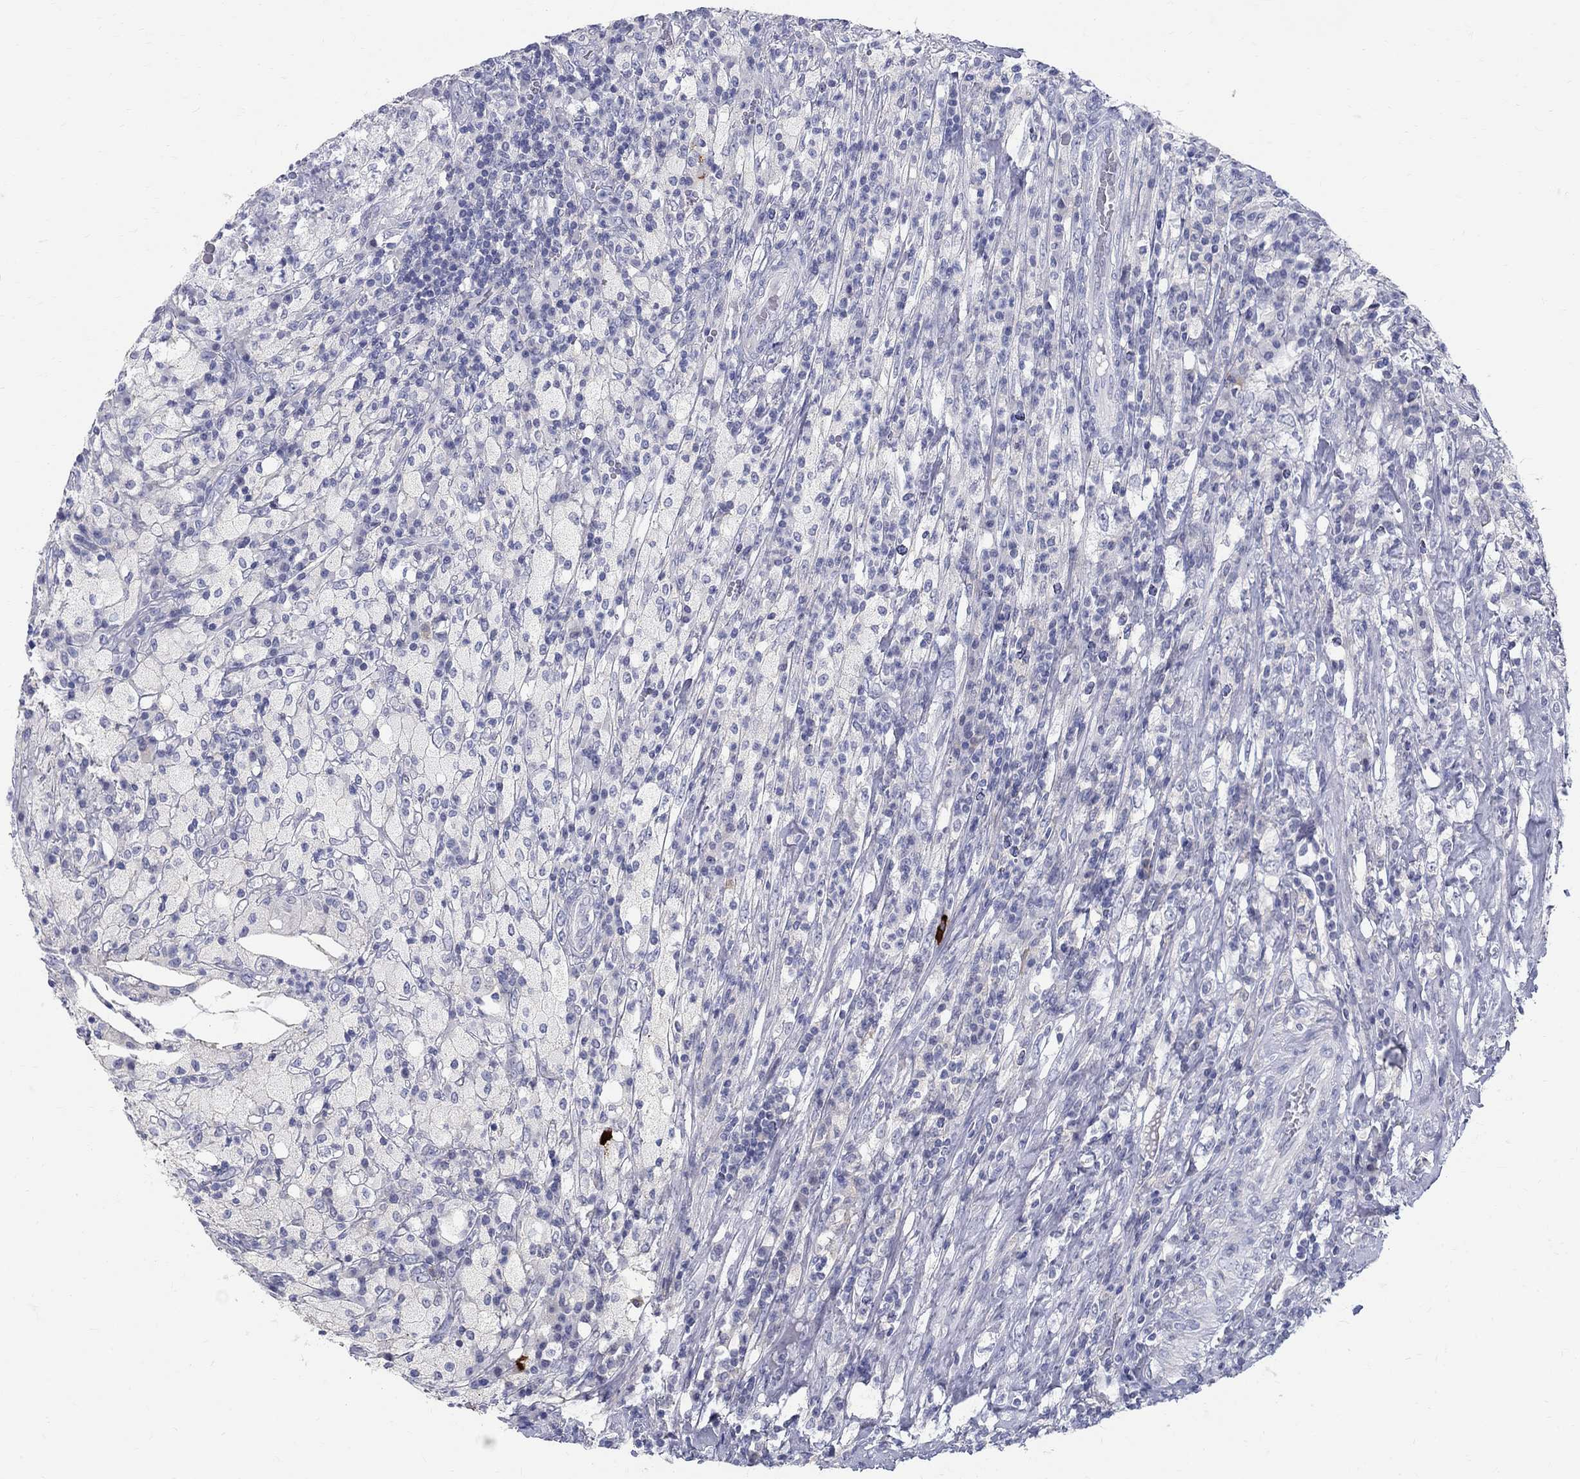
{"staining": {"intensity": "negative", "quantity": "none", "location": "none"}, "tissue": "testis cancer", "cell_type": "Tumor cells", "image_type": "cancer", "snomed": [{"axis": "morphology", "description": "Necrosis, NOS"}, {"axis": "morphology", "description": "Carcinoma, Embryonal, NOS"}, {"axis": "topography", "description": "Testis"}], "caption": "The image demonstrates no staining of tumor cells in testis cancer. (Brightfield microscopy of DAB (3,3'-diaminobenzidine) IHC at high magnification).", "gene": "MAGEB6", "patient": {"sex": "male", "age": 19}}